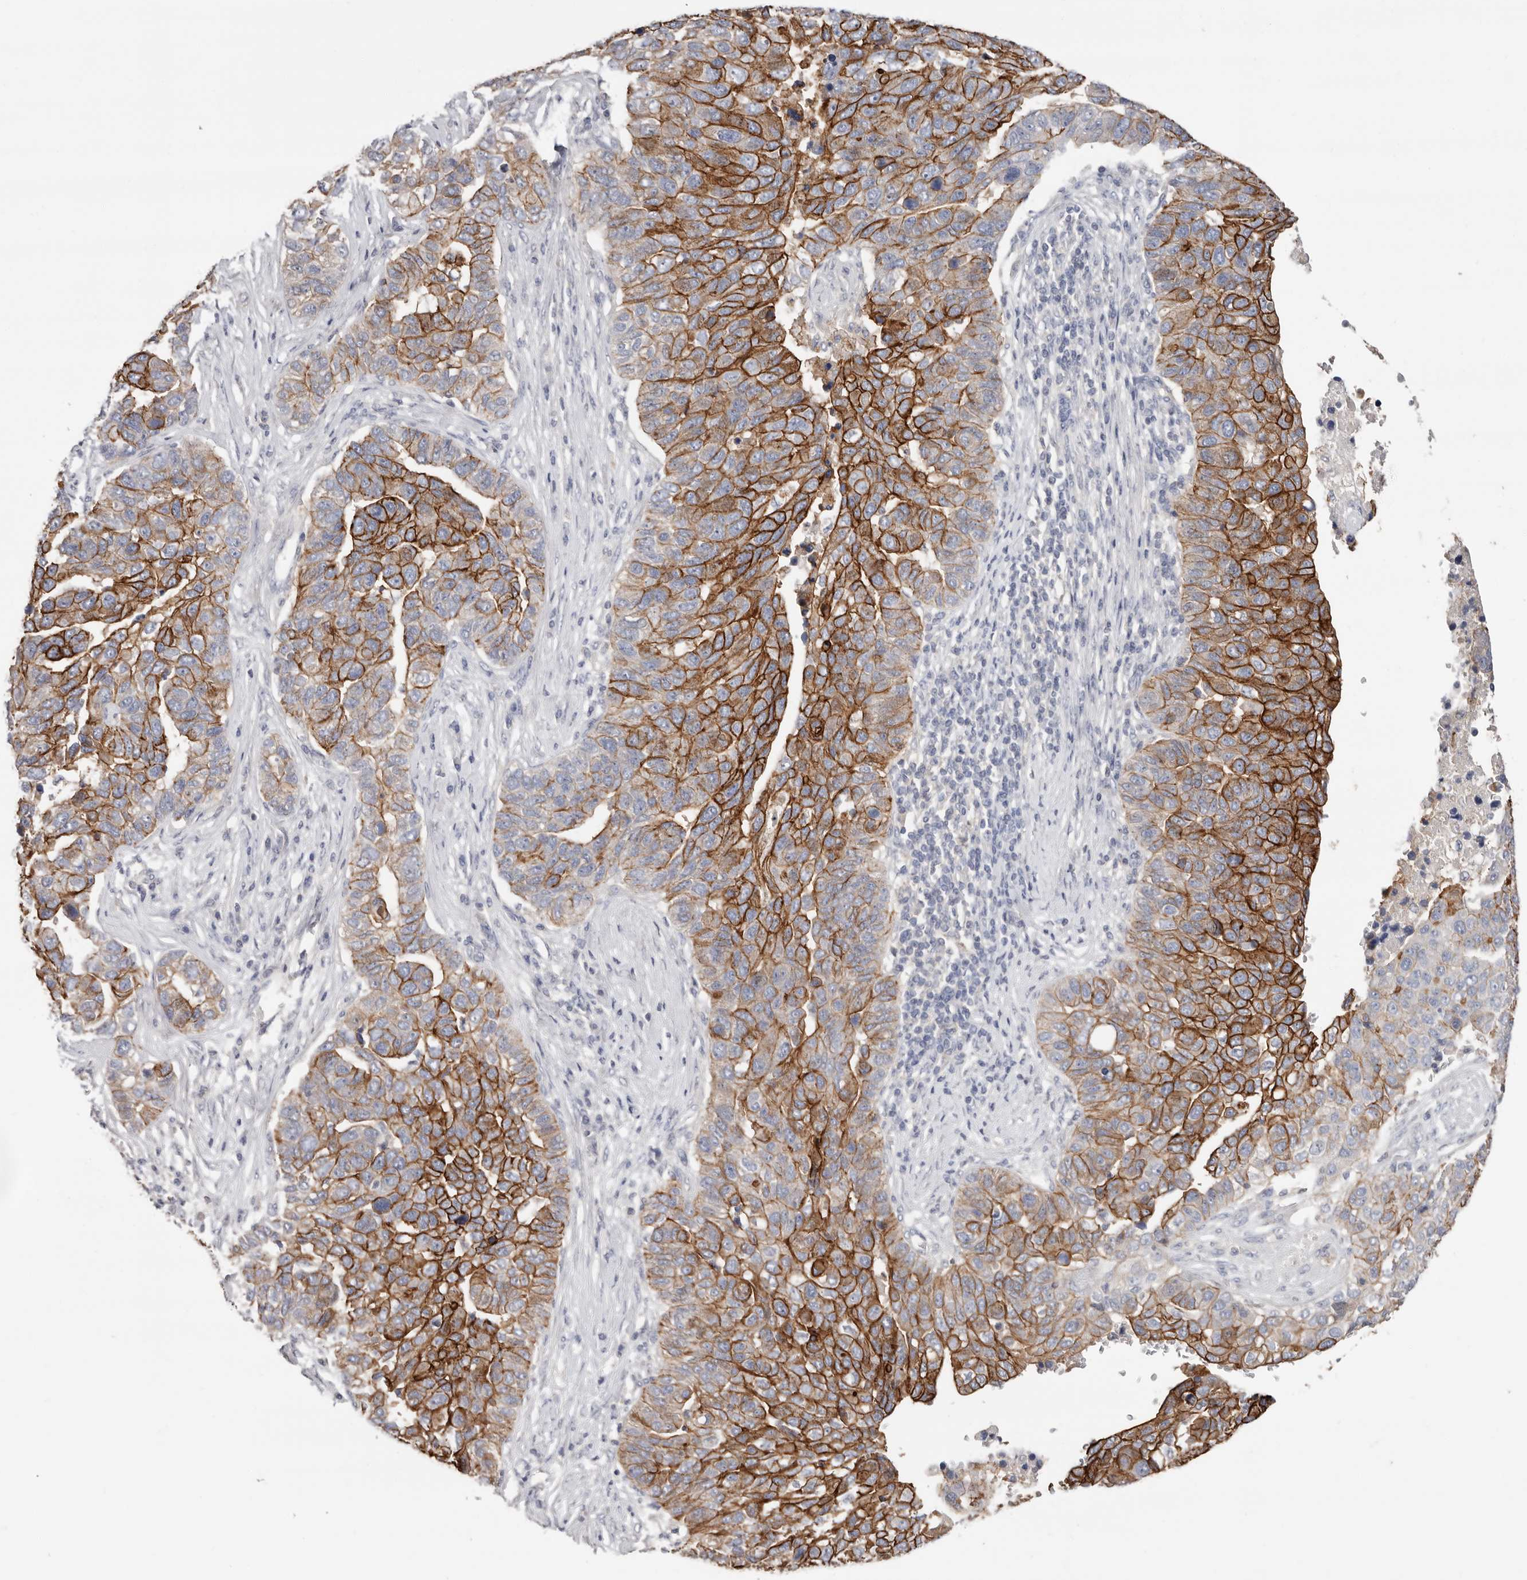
{"staining": {"intensity": "strong", "quantity": "25%-75%", "location": "cytoplasmic/membranous"}, "tissue": "pancreatic cancer", "cell_type": "Tumor cells", "image_type": "cancer", "snomed": [{"axis": "morphology", "description": "Adenocarcinoma, NOS"}, {"axis": "topography", "description": "Pancreas"}], "caption": "Protein expression analysis of adenocarcinoma (pancreatic) shows strong cytoplasmic/membranous positivity in approximately 25%-75% of tumor cells.", "gene": "S100A14", "patient": {"sex": "female", "age": 61}}